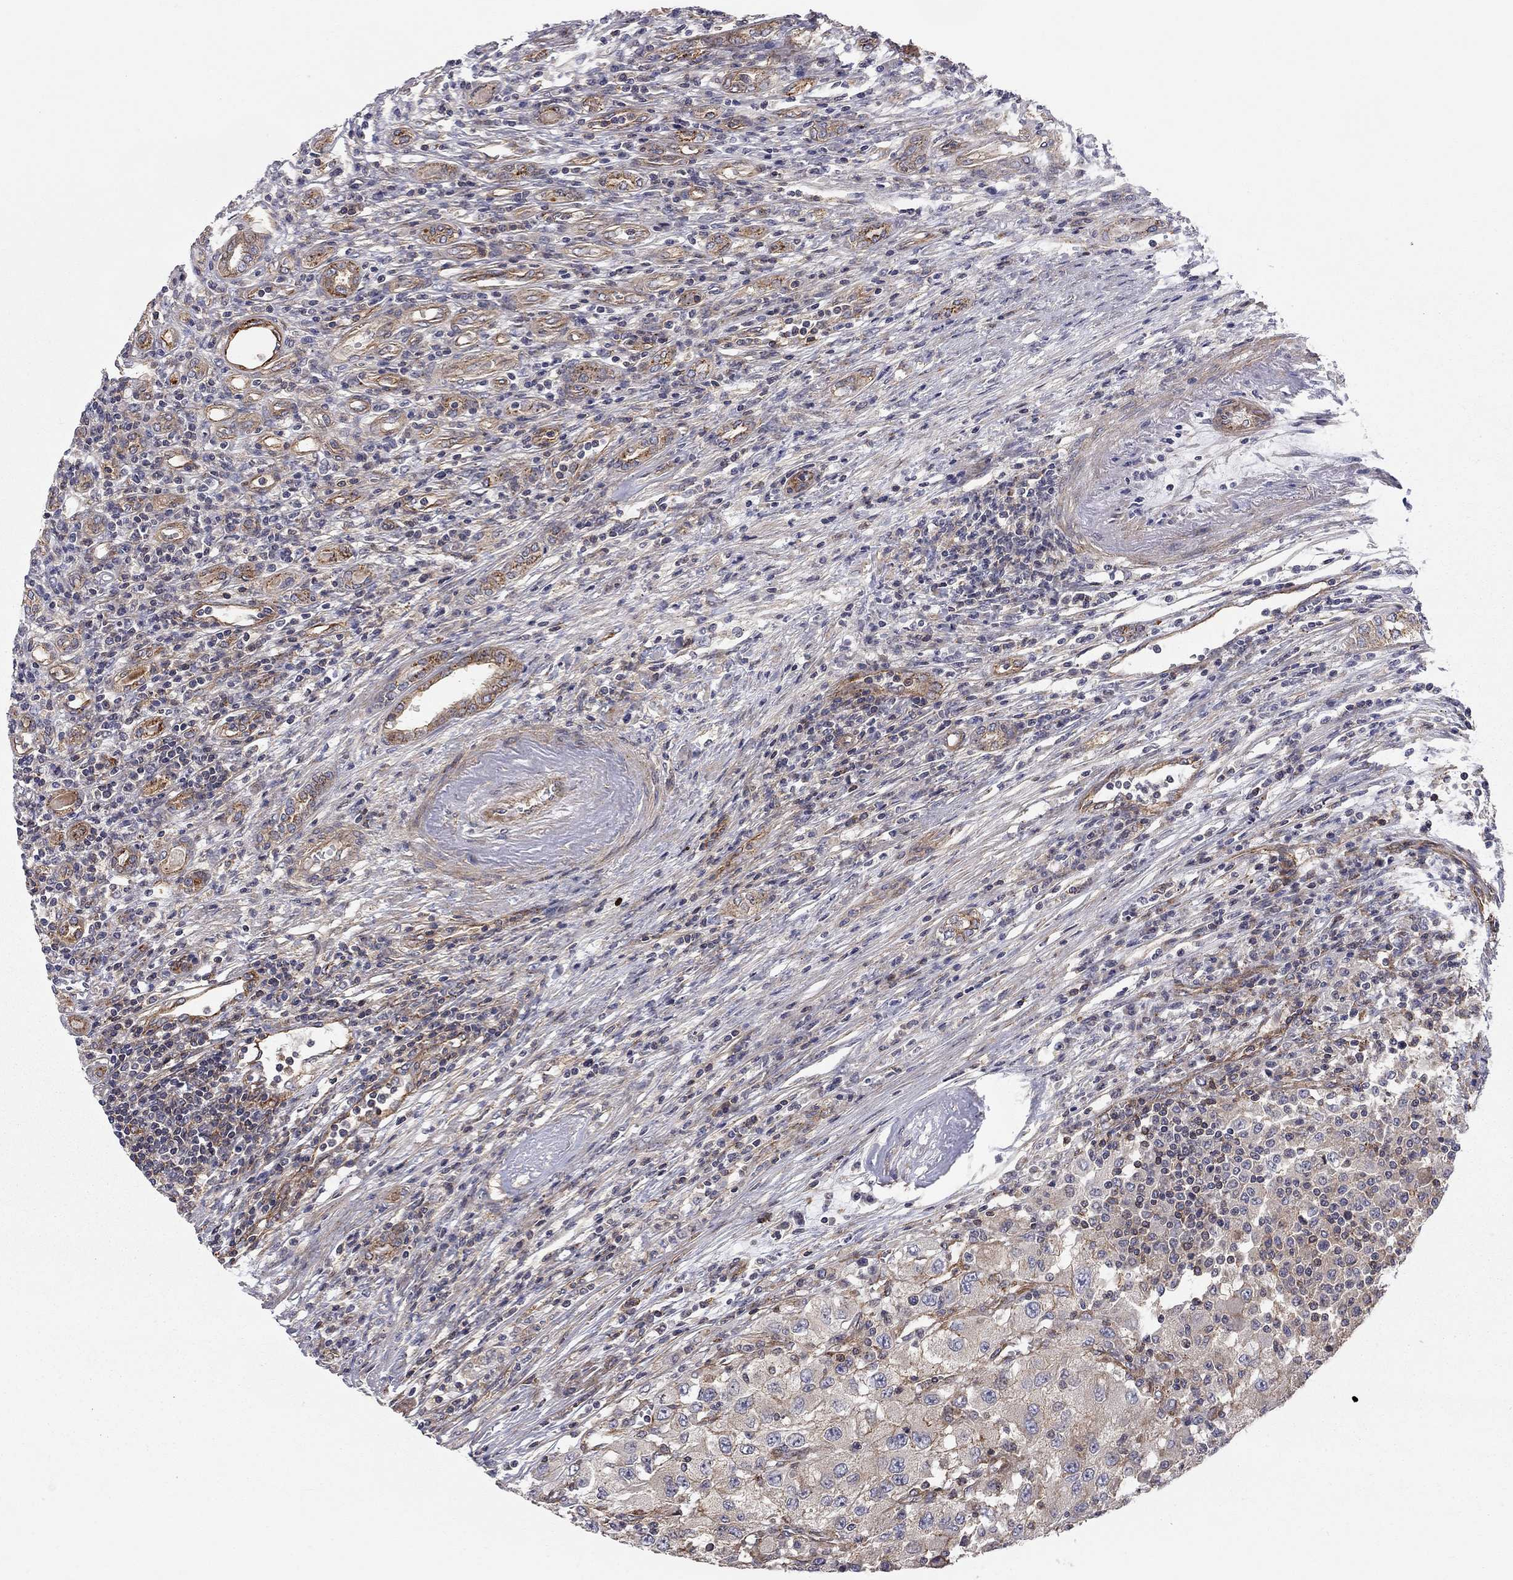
{"staining": {"intensity": "moderate", "quantity": "<25%", "location": "cytoplasmic/membranous"}, "tissue": "renal cancer", "cell_type": "Tumor cells", "image_type": "cancer", "snomed": [{"axis": "morphology", "description": "Adenocarcinoma, NOS"}, {"axis": "topography", "description": "Kidney"}], "caption": "This is an image of immunohistochemistry staining of adenocarcinoma (renal), which shows moderate positivity in the cytoplasmic/membranous of tumor cells.", "gene": "RASEF", "patient": {"sex": "female", "age": 67}}